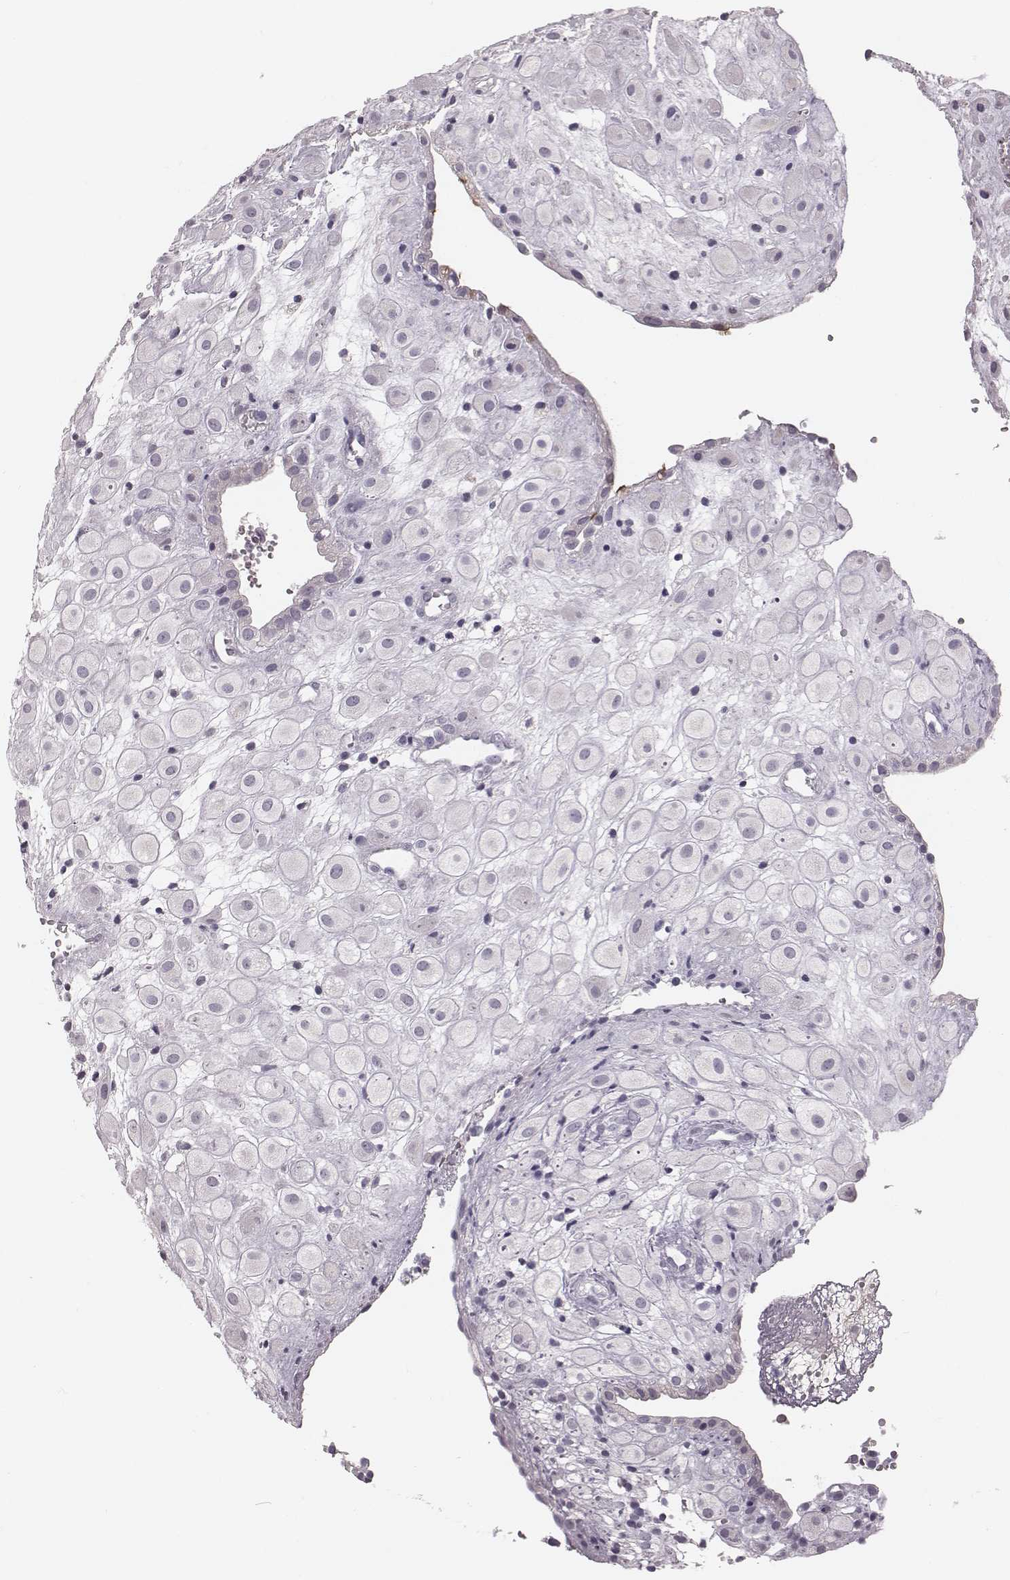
{"staining": {"intensity": "negative", "quantity": "none", "location": "none"}, "tissue": "placenta", "cell_type": "Decidual cells", "image_type": "normal", "snomed": [{"axis": "morphology", "description": "Normal tissue, NOS"}, {"axis": "topography", "description": "Placenta"}], "caption": "This is an immunohistochemistry (IHC) micrograph of benign placenta. There is no staining in decidual cells.", "gene": "SPA17", "patient": {"sex": "female", "age": 24}}